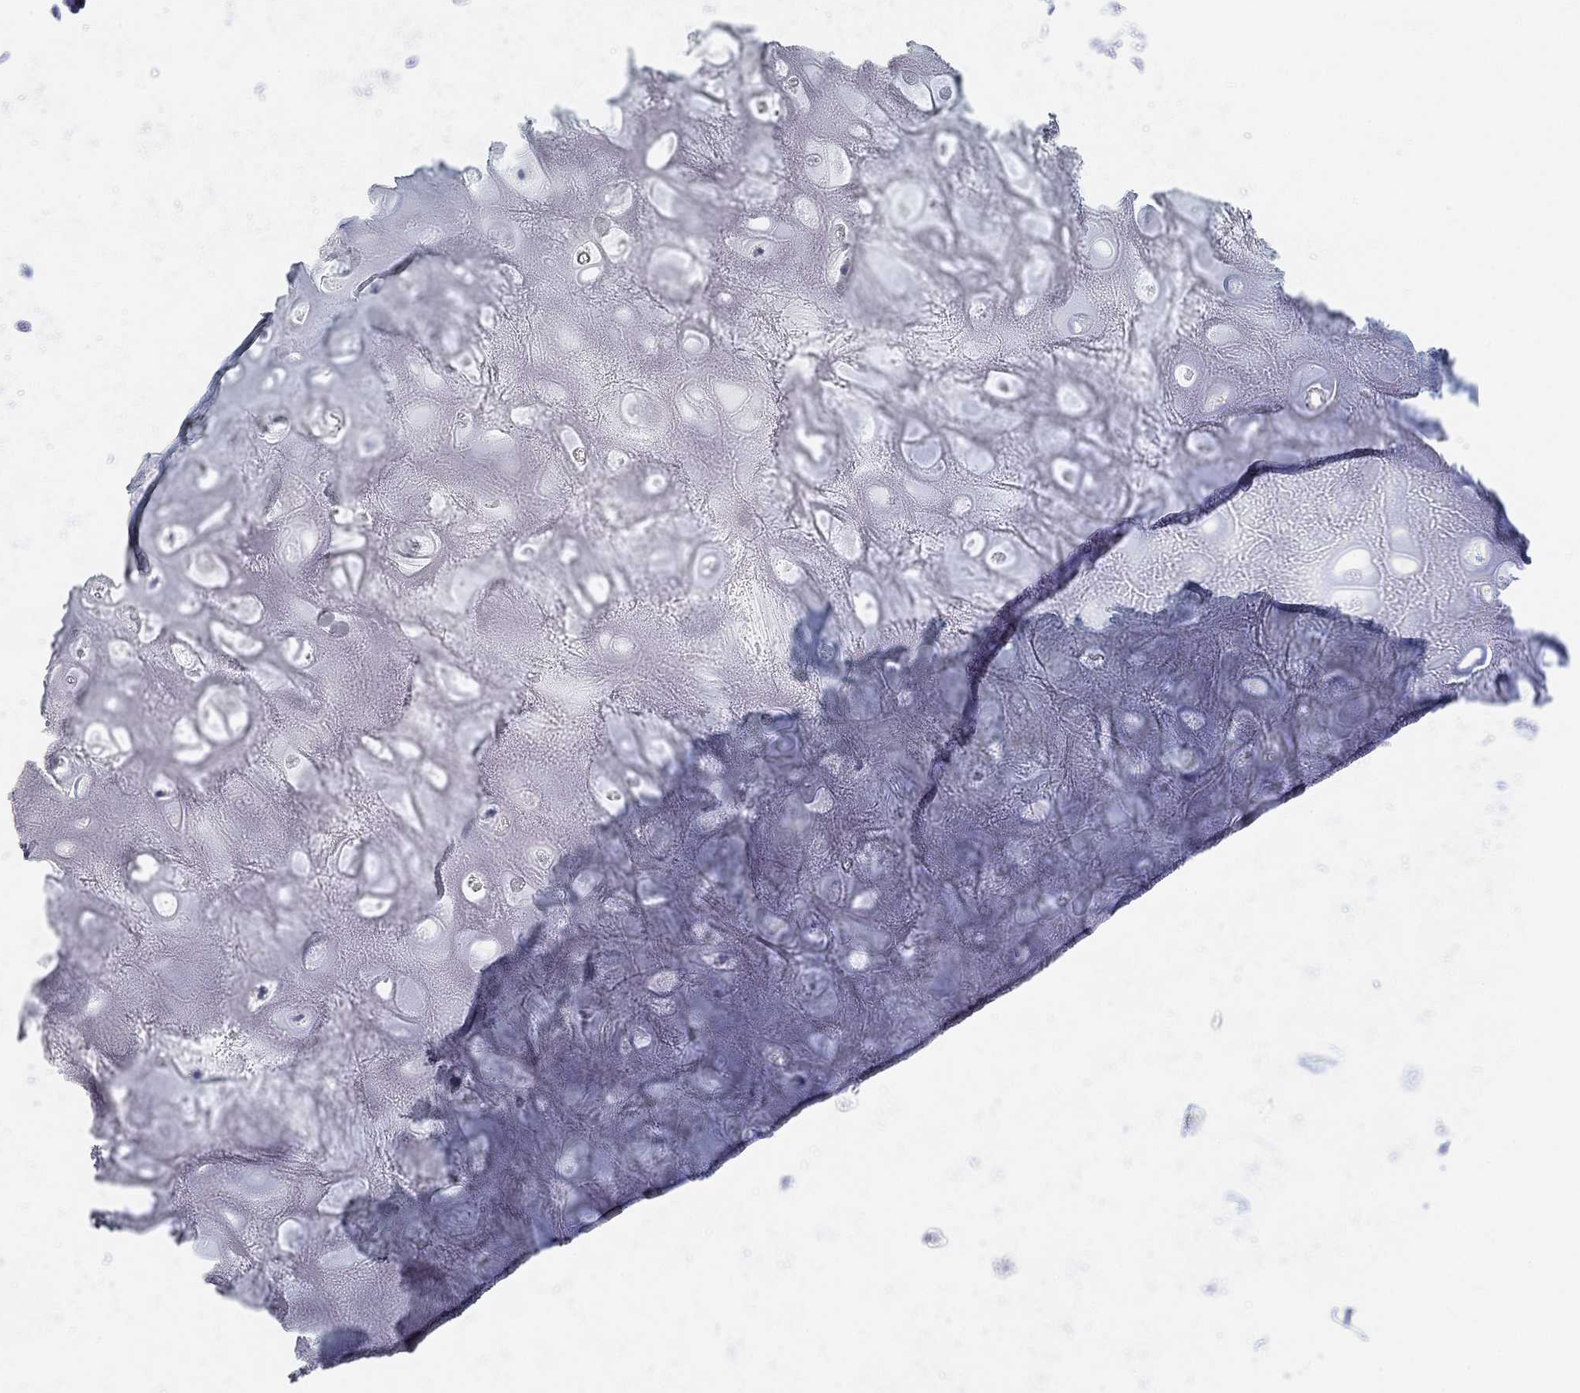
{"staining": {"intensity": "negative", "quantity": "none", "location": "none"}, "tissue": "adipose tissue", "cell_type": "Adipocytes", "image_type": "normal", "snomed": [{"axis": "morphology", "description": "Normal tissue, NOS"}, {"axis": "topography", "description": "Cartilage tissue"}], "caption": "This is an immunohistochemistry (IHC) image of normal human adipose tissue. There is no staining in adipocytes.", "gene": "XIRP2", "patient": {"sex": "male", "age": 64}}